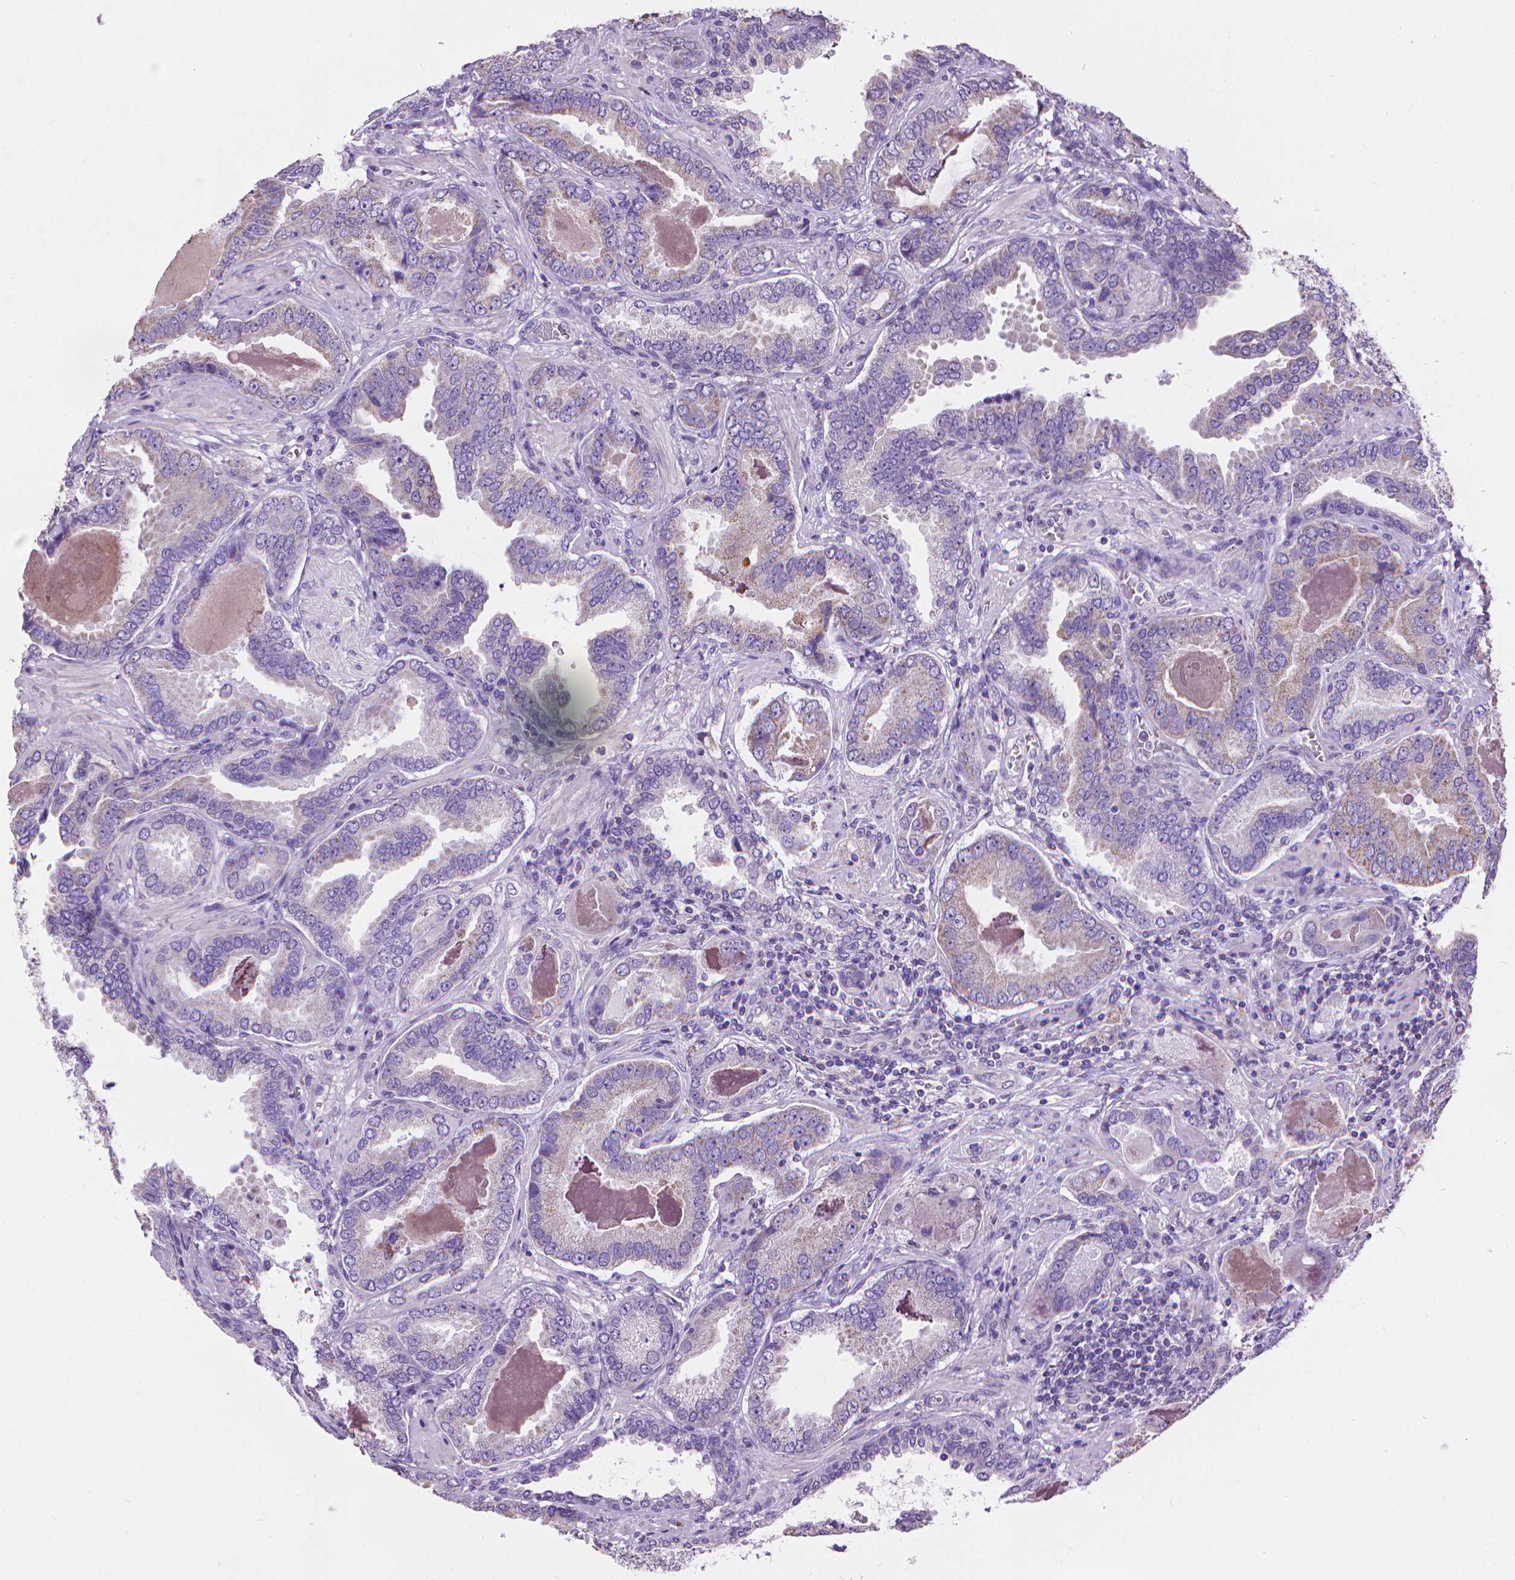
{"staining": {"intensity": "weak", "quantity": "25%-75%", "location": "cytoplasmic/membranous"}, "tissue": "prostate cancer", "cell_type": "Tumor cells", "image_type": "cancer", "snomed": [{"axis": "morphology", "description": "Adenocarcinoma, NOS"}, {"axis": "topography", "description": "Prostate"}], "caption": "Immunohistochemical staining of human prostate adenocarcinoma reveals weak cytoplasmic/membranous protein expression in about 25%-75% of tumor cells.", "gene": "SYN1", "patient": {"sex": "male", "age": 64}}